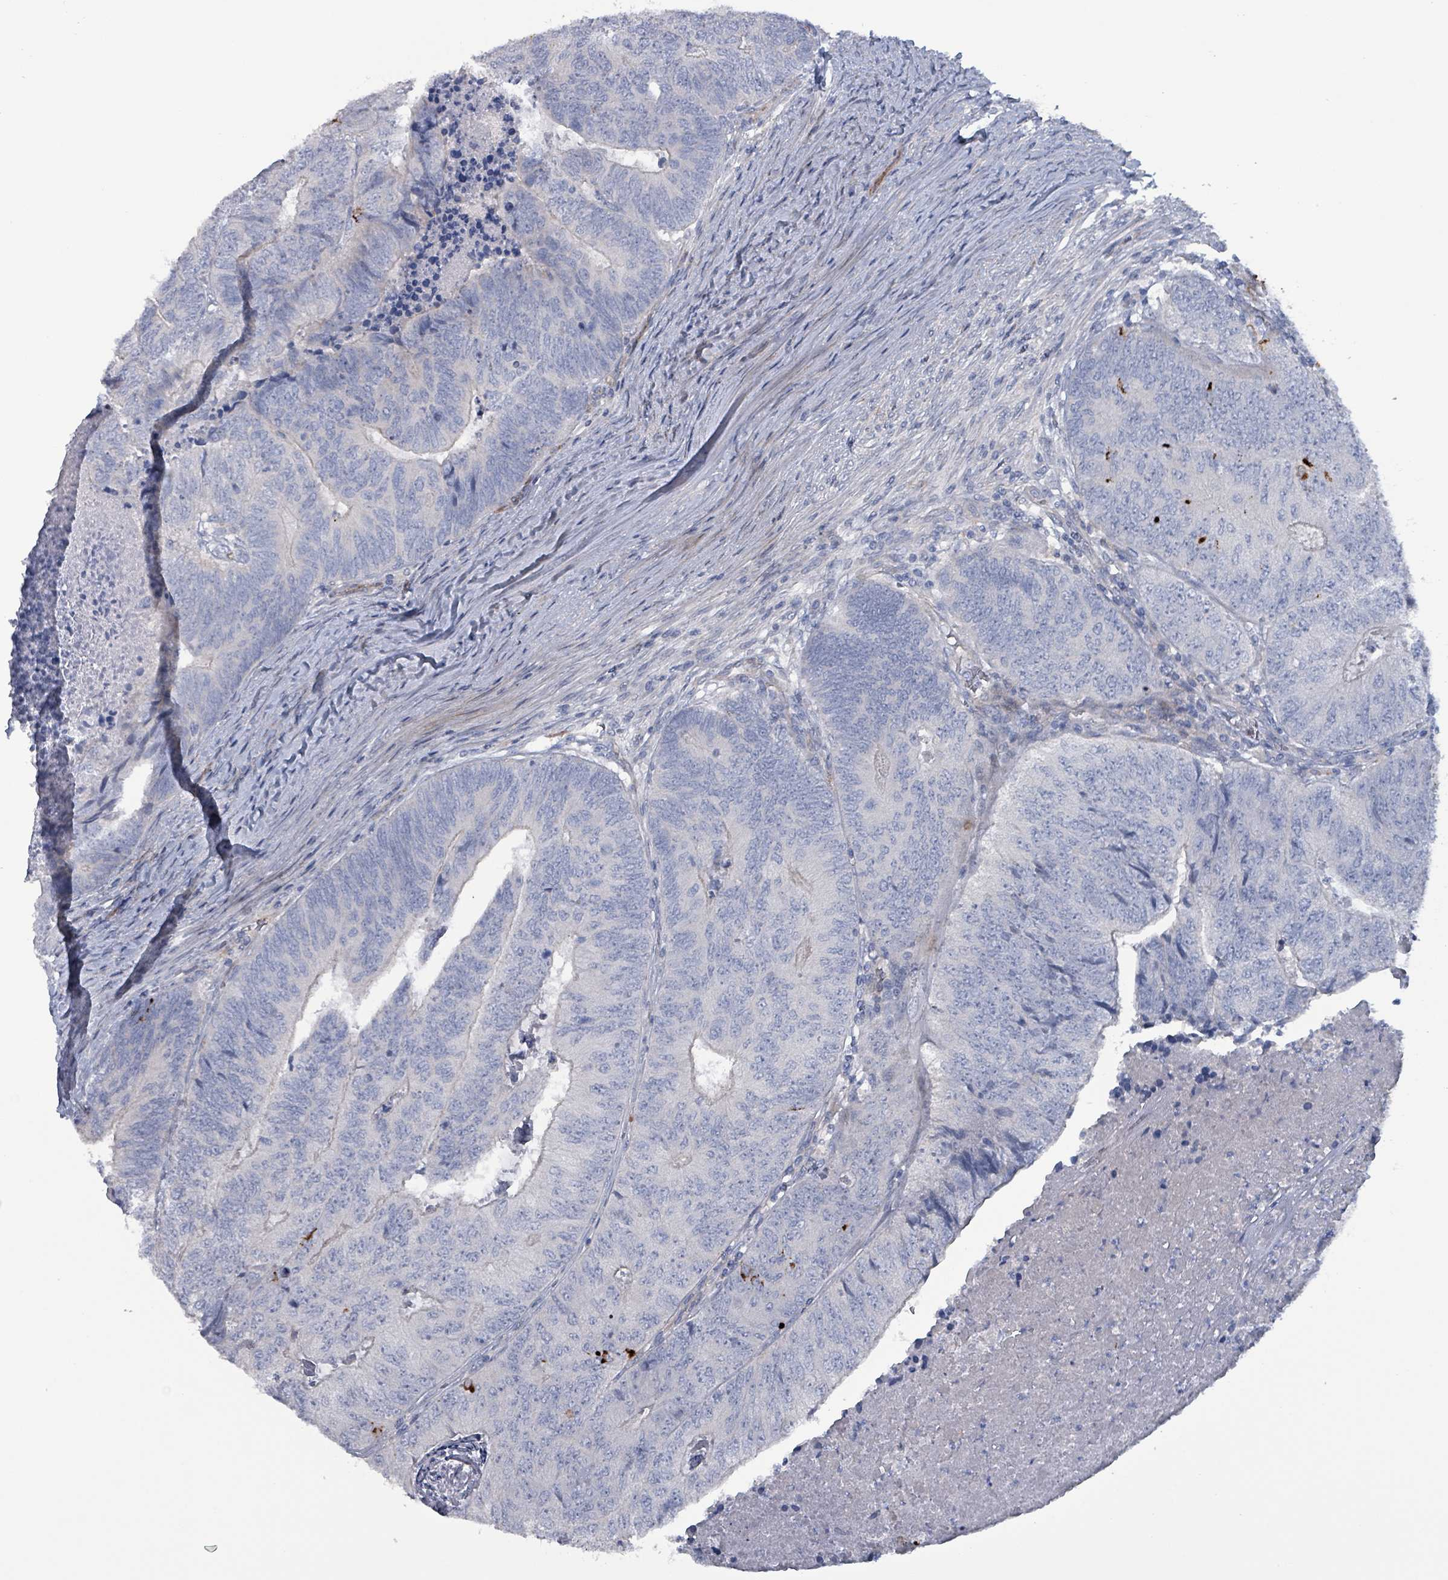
{"staining": {"intensity": "negative", "quantity": "none", "location": "none"}, "tissue": "colorectal cancer", "cell_type": "Tumor cells", "image_type": "cancer", "snomed": [{"axis": "morphology", "description": "Adenocarcinoma, NOS"}, {"axis": "topography", "description": "Colon"}], "caption": "Immunohistochemical staining of colorectal cancer exhibits no significant expression in tumor cells.", "gene": "TAAR5", "patient": {"sex": "female", "age": 67}}